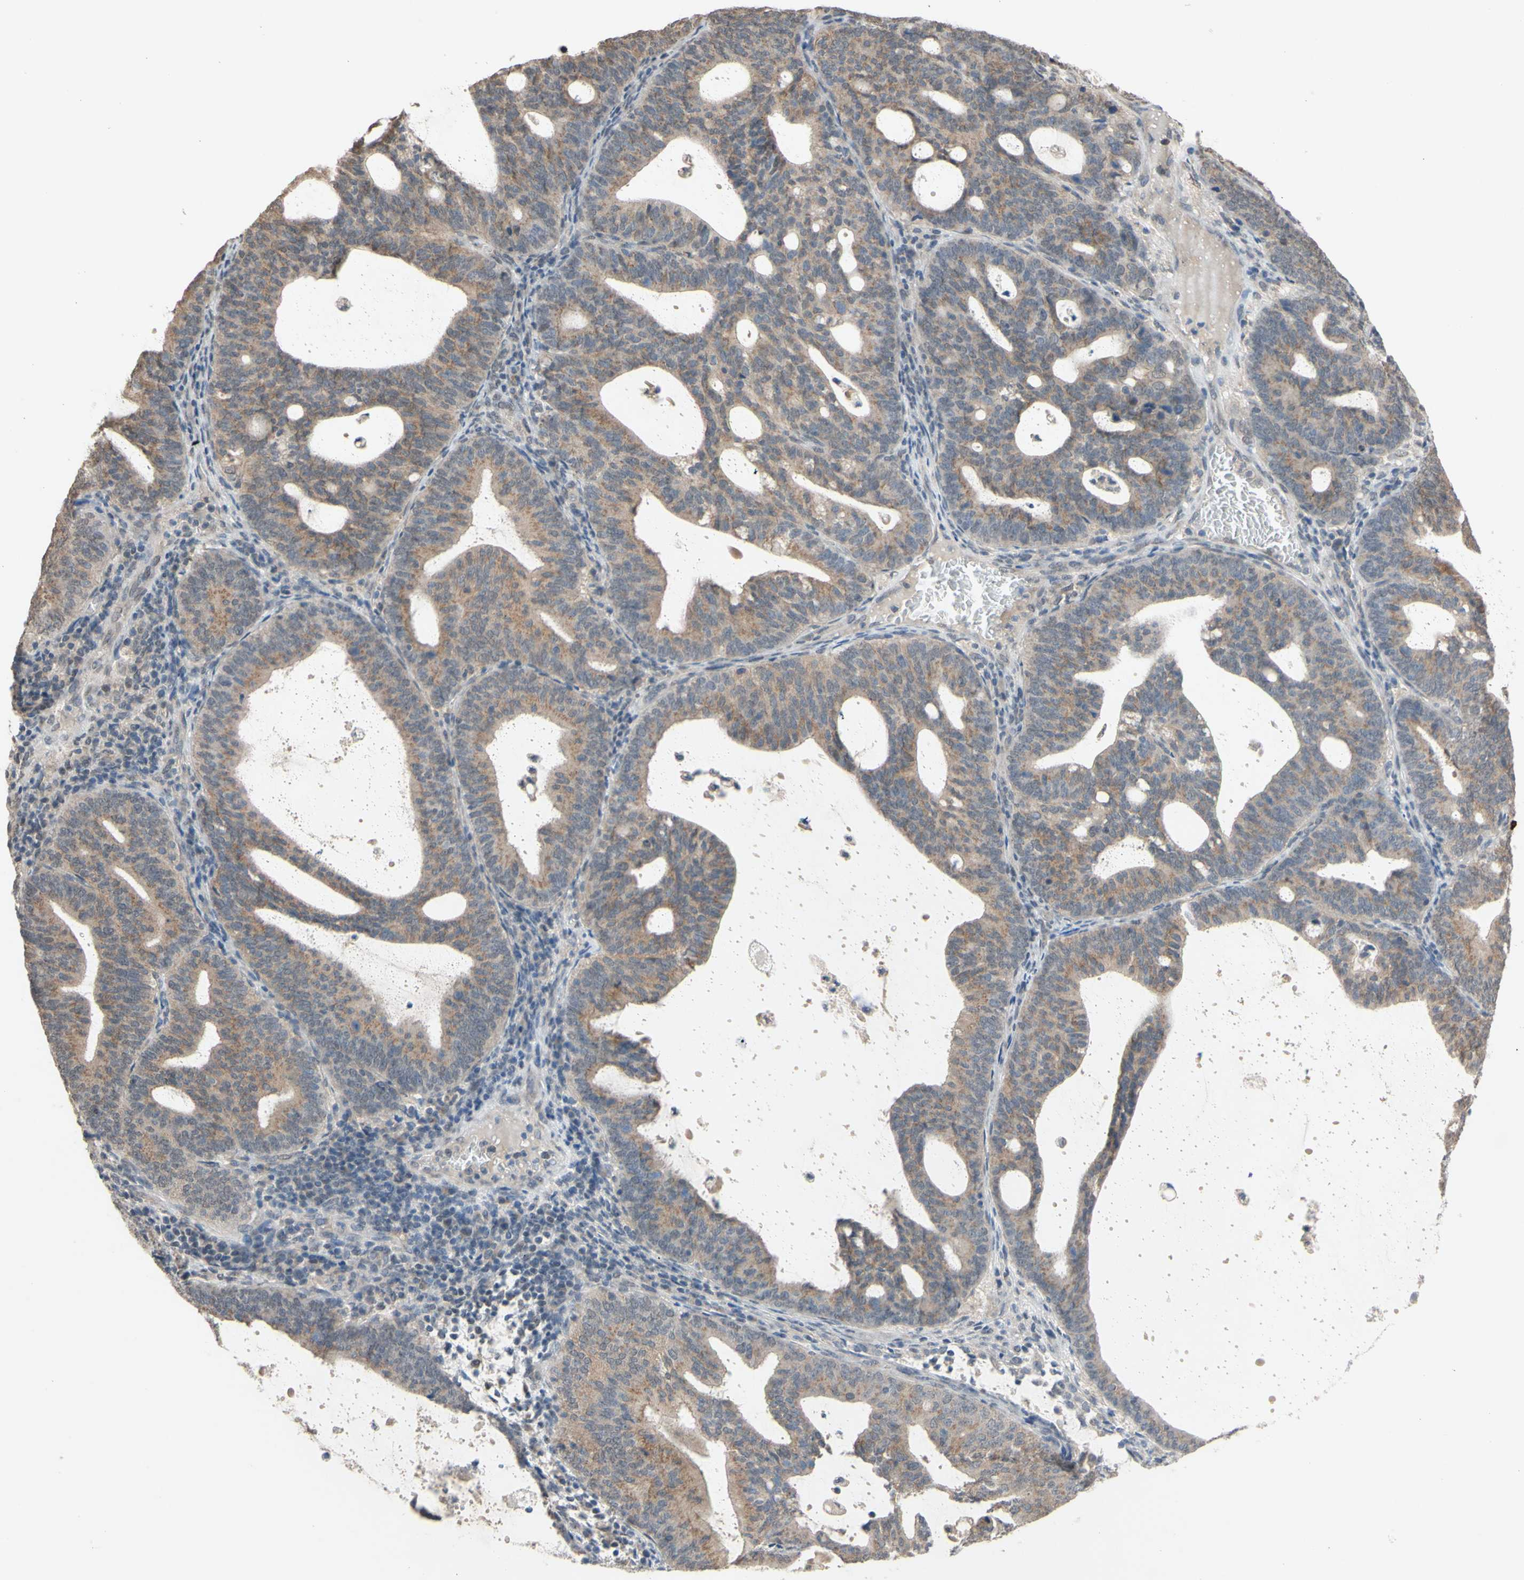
{"staining": {"intensity": "weak", "quantity": ">75%", "location": "cytoplasmic/membranous"}, "tissue": "endometrial cancer", "cell_type": "Tumor cells", "image_type": "cancer", "snomed": [{"axis": "morphology", "description": "Adenocarcinoma, NOS"}, {"axis": "topography", "description": "Uterus"}], "caption": "Endometrial cancer (adenocarcinoma) stained with a brown dye reveals weak cytoplasmic/membranous positive positivity in about >75% of tumor cells.", "gene": "CDCP1", "patient": {"sex": "female", "age": 83}}